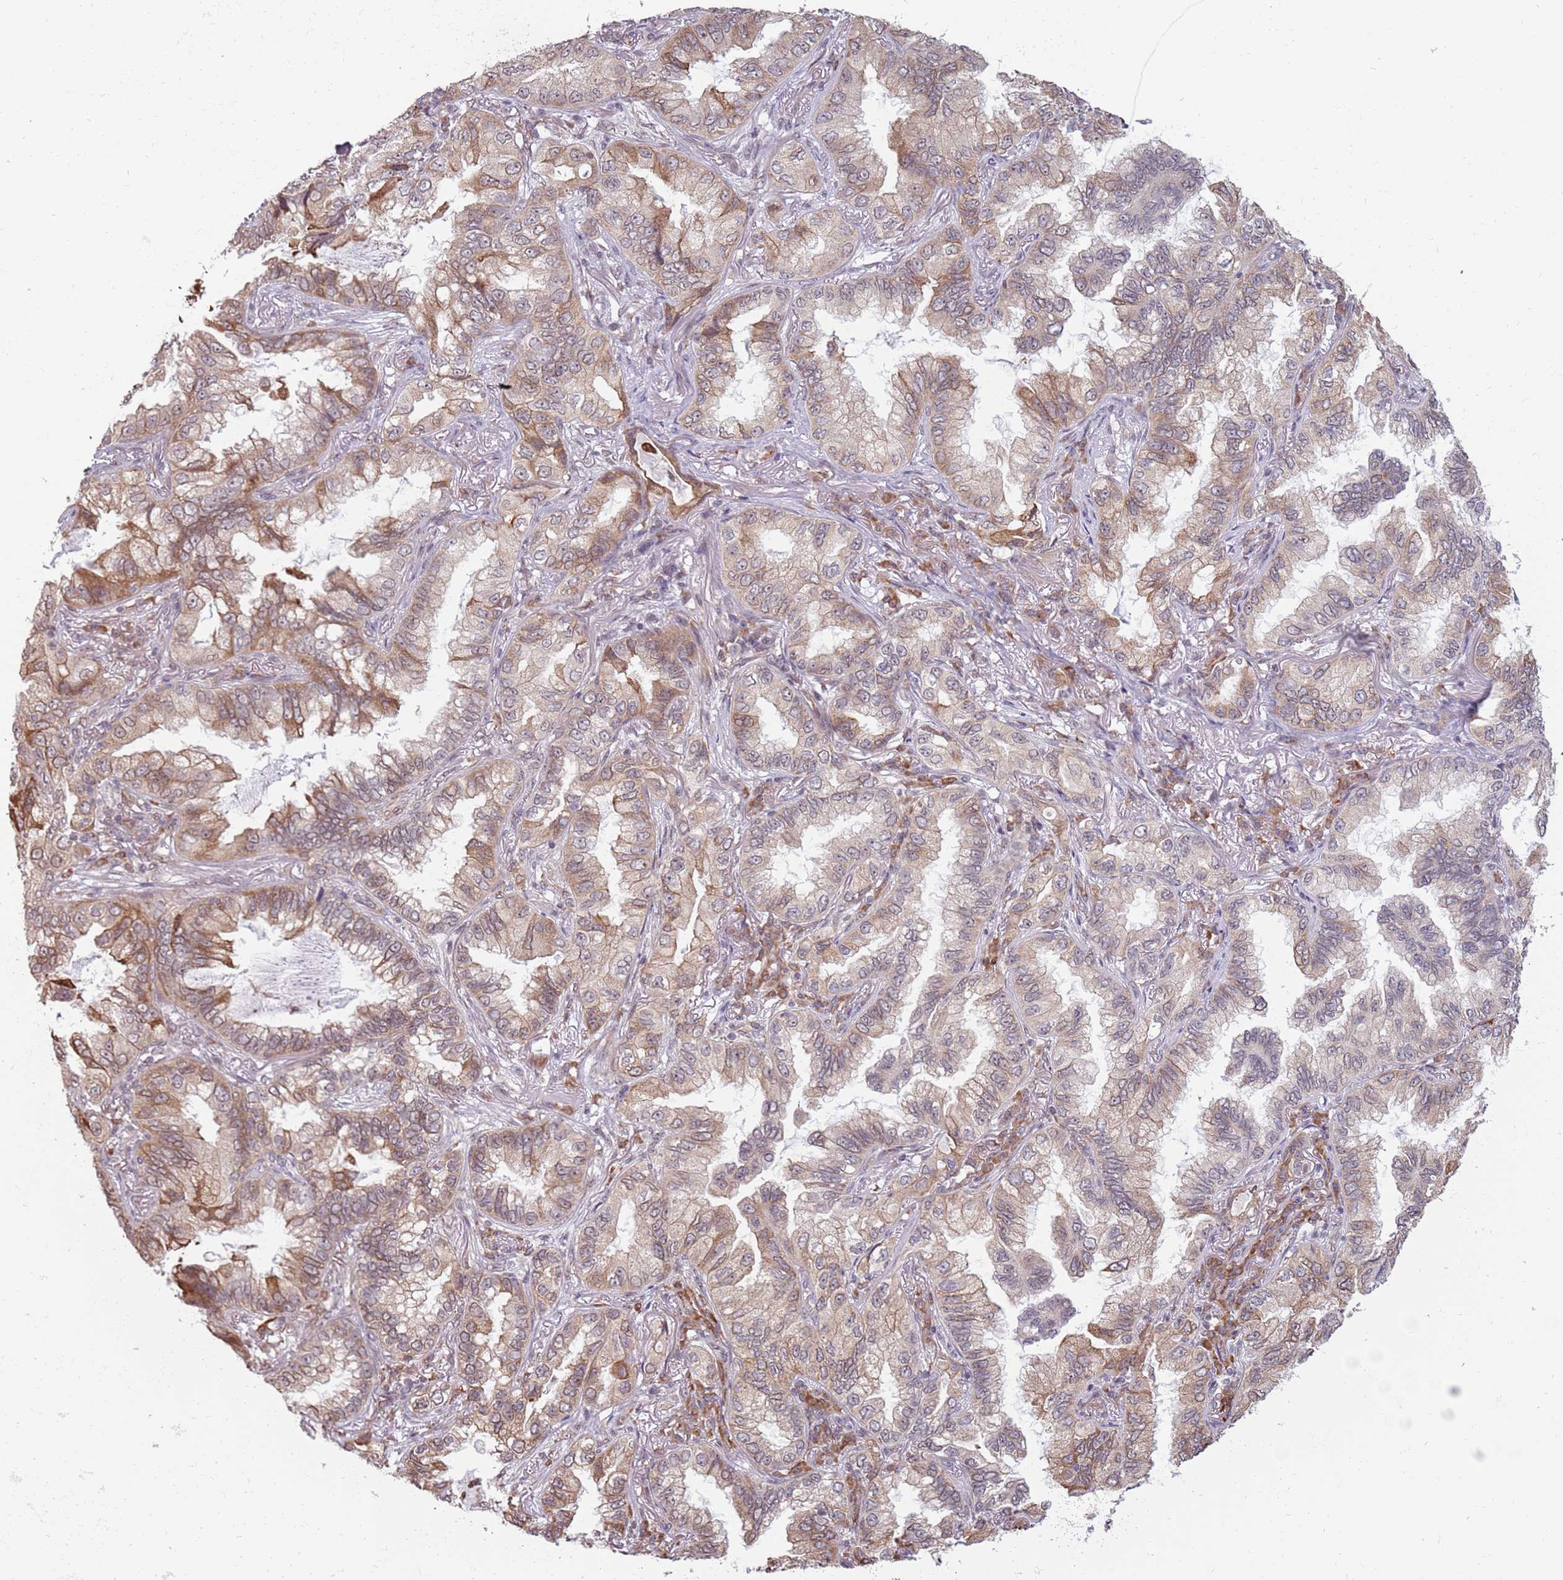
{"staining": {"intensity": "weak", "quantity": "25%-75%", "location": "cytoplasmic/membranous"}, "tissue": "lung cancer", "cell_type": "Tumor cells", "image_type": "cancer", "snomed": [{"axis": "morphology", "description": "Adenocarcinoma, NOS"}, {"axis": "topography", "description": "Lung"}], "caption": "A high-resolution micrograph shows immunohistochemistry staining of lung cancer (adenocarcinoma), which reveals weak cytoplasmic/membranous staining in approximately 25%-75% of tumor cells. (DAB (3,3'-diaminobenzidine) = brown stain, brightfield microscopy at high magnification).", "gene": "BARD1", "patient": {"sex": "female", "age": 69}}